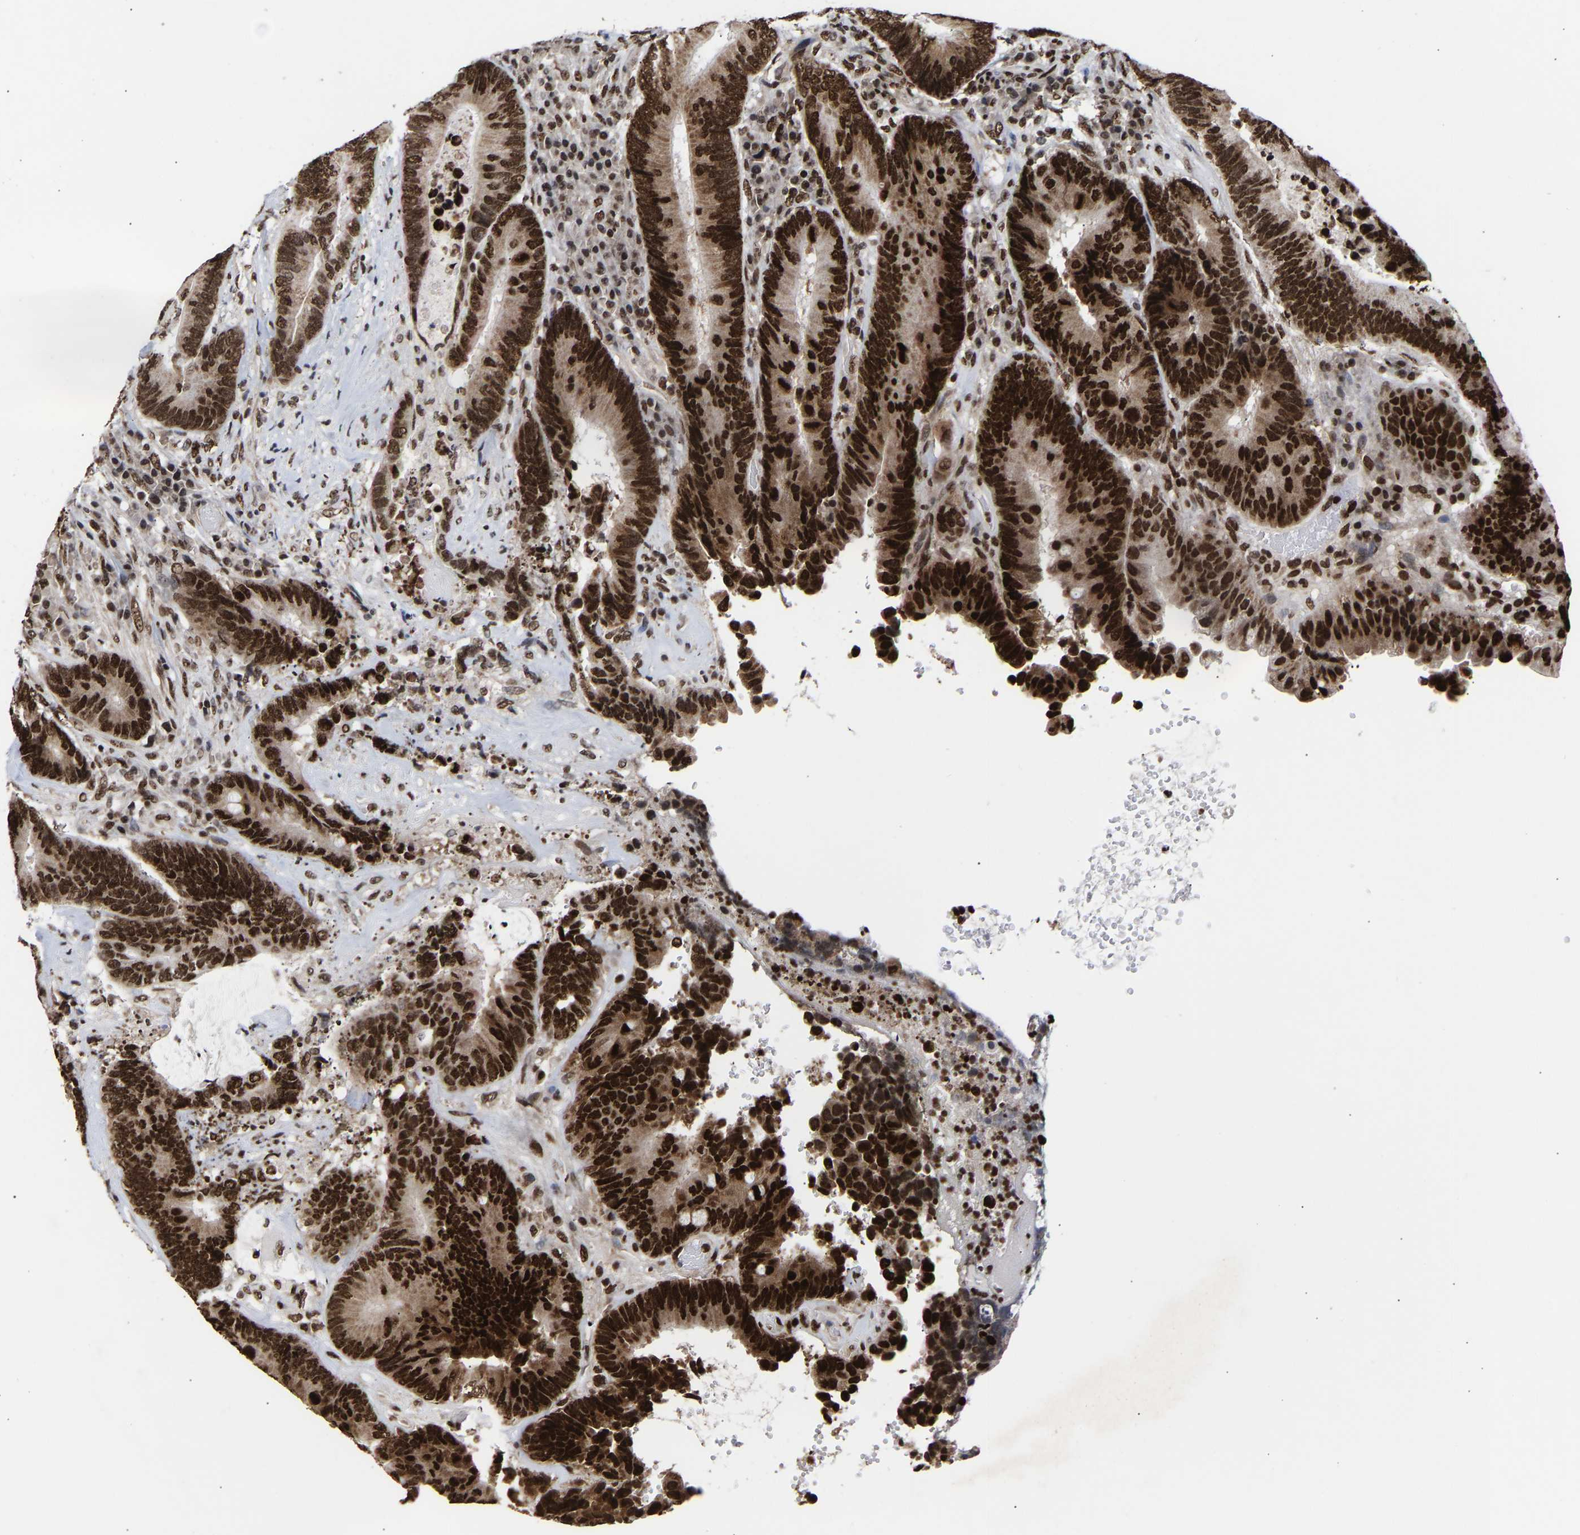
{"staining": {"intensity": "strong", "quantity": ">75%", "location": "nuclear"}, "tissue": "colorectal cancer", "cell_type": "Tumor cells", "image_type": "cancer", "snomed": [{"axis": "morphology", "description": "Adenocarcinoma, NOS"}, {"axis": "topography", "description": "Rectum"}], "caption": "An immunohistochemistry (IHC) photomicrograph of tumor tissue is shown. Protein staining in brown highlights strong nuclear positivity in colorectal cancer within tumor cells.", "gene": "PSIP1", "patient": {"sex": "female", "age": 89}}